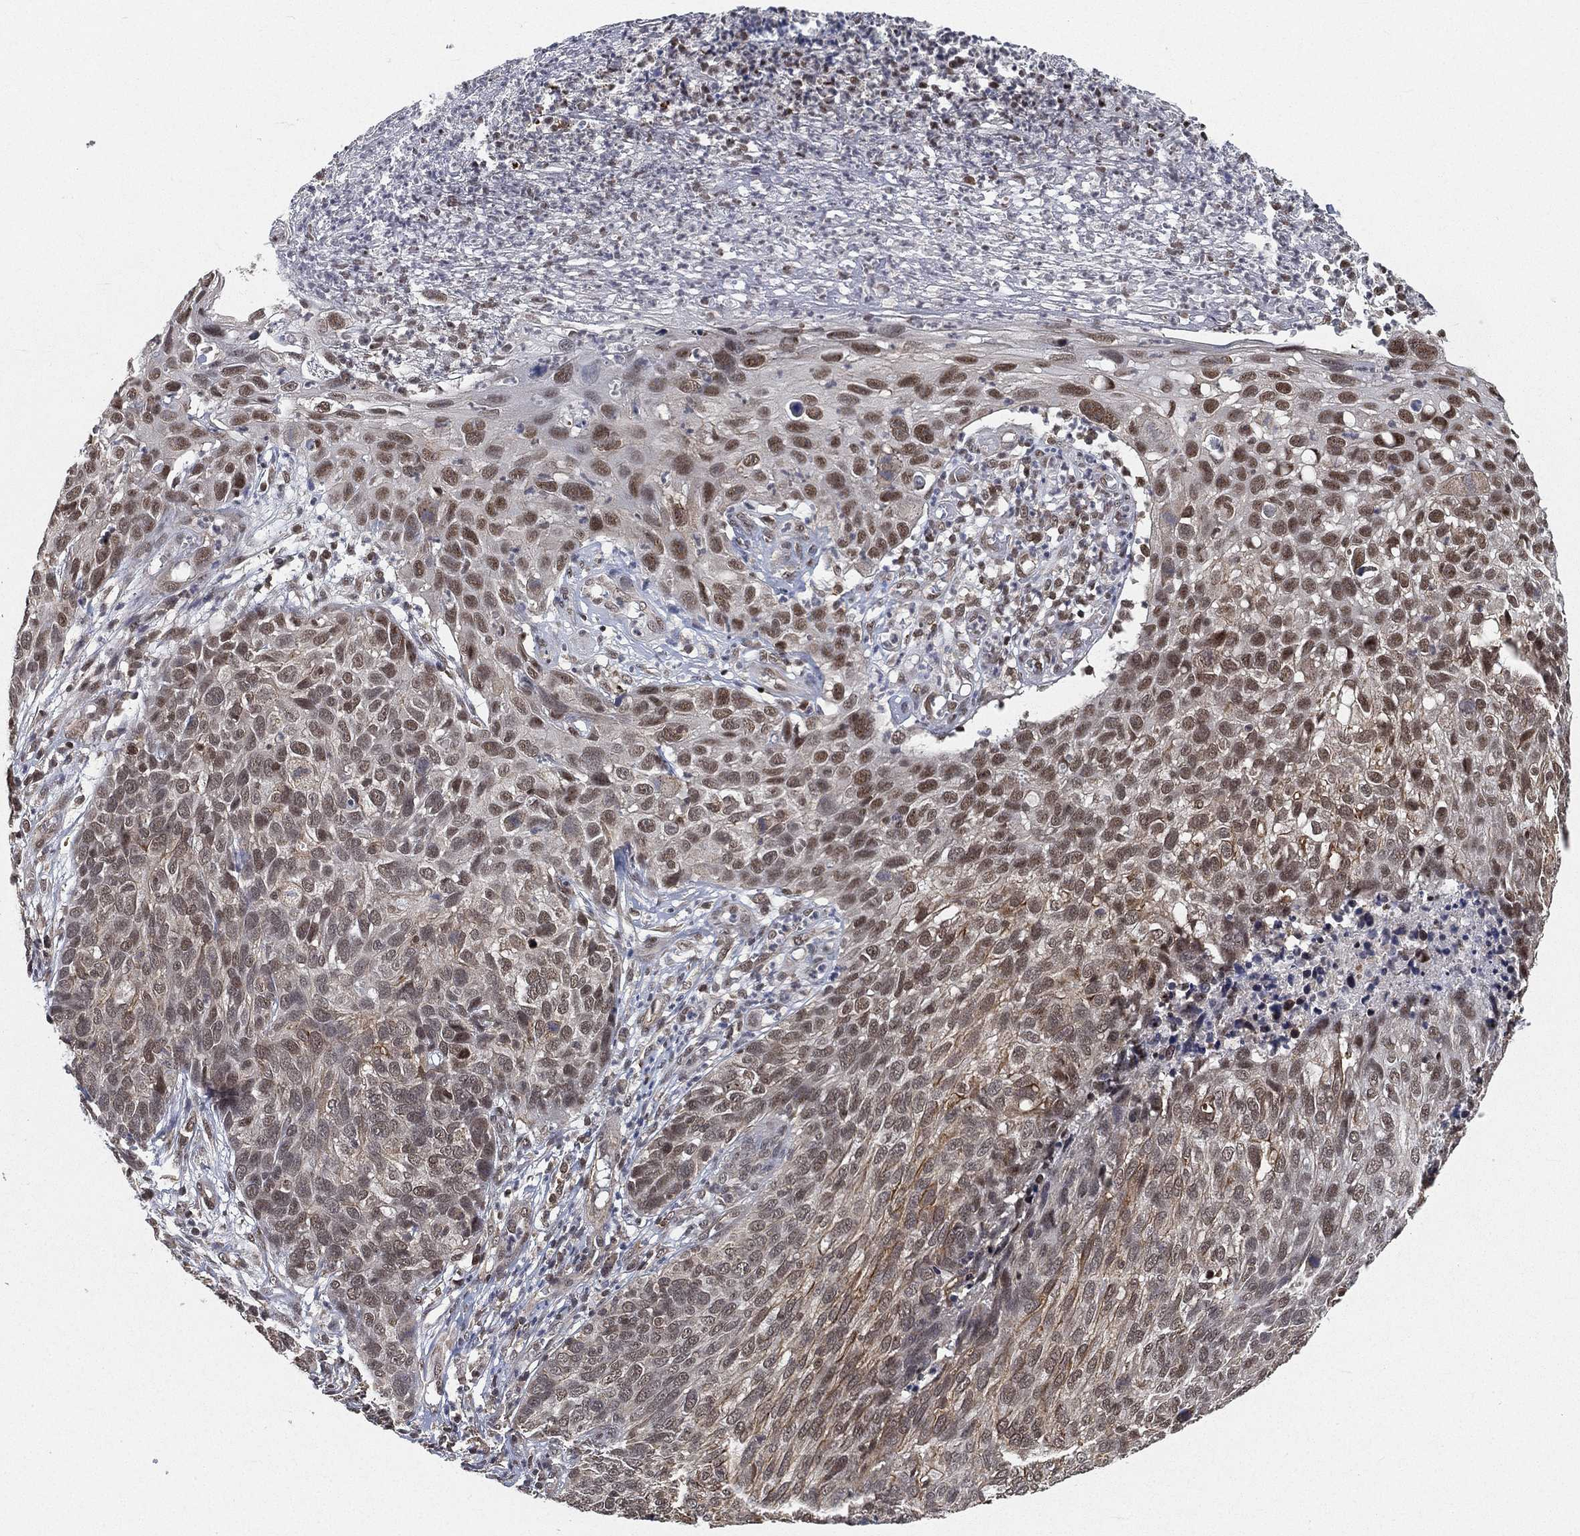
{"staining": {"intensity": "moderate", "quantity": ">75%", "location": "nuclear"}, "tissue": "skin cancer", "cell_type": "Tumor cells", "image_type": "cancer", "snomed": [{"axis": "morphology", "description": "Squamous cell carcinoma, NOS"}, {"axis": "topography", "description": "Skin"}], "caption": "This histopathology image displays IHC staining of human skin squamous cell carcinoma, with medium moderate nuclear positivity in about >75% of tumor cells.", "gene": "RSRC2", "patient": {"sex": "male", "age": 92}}